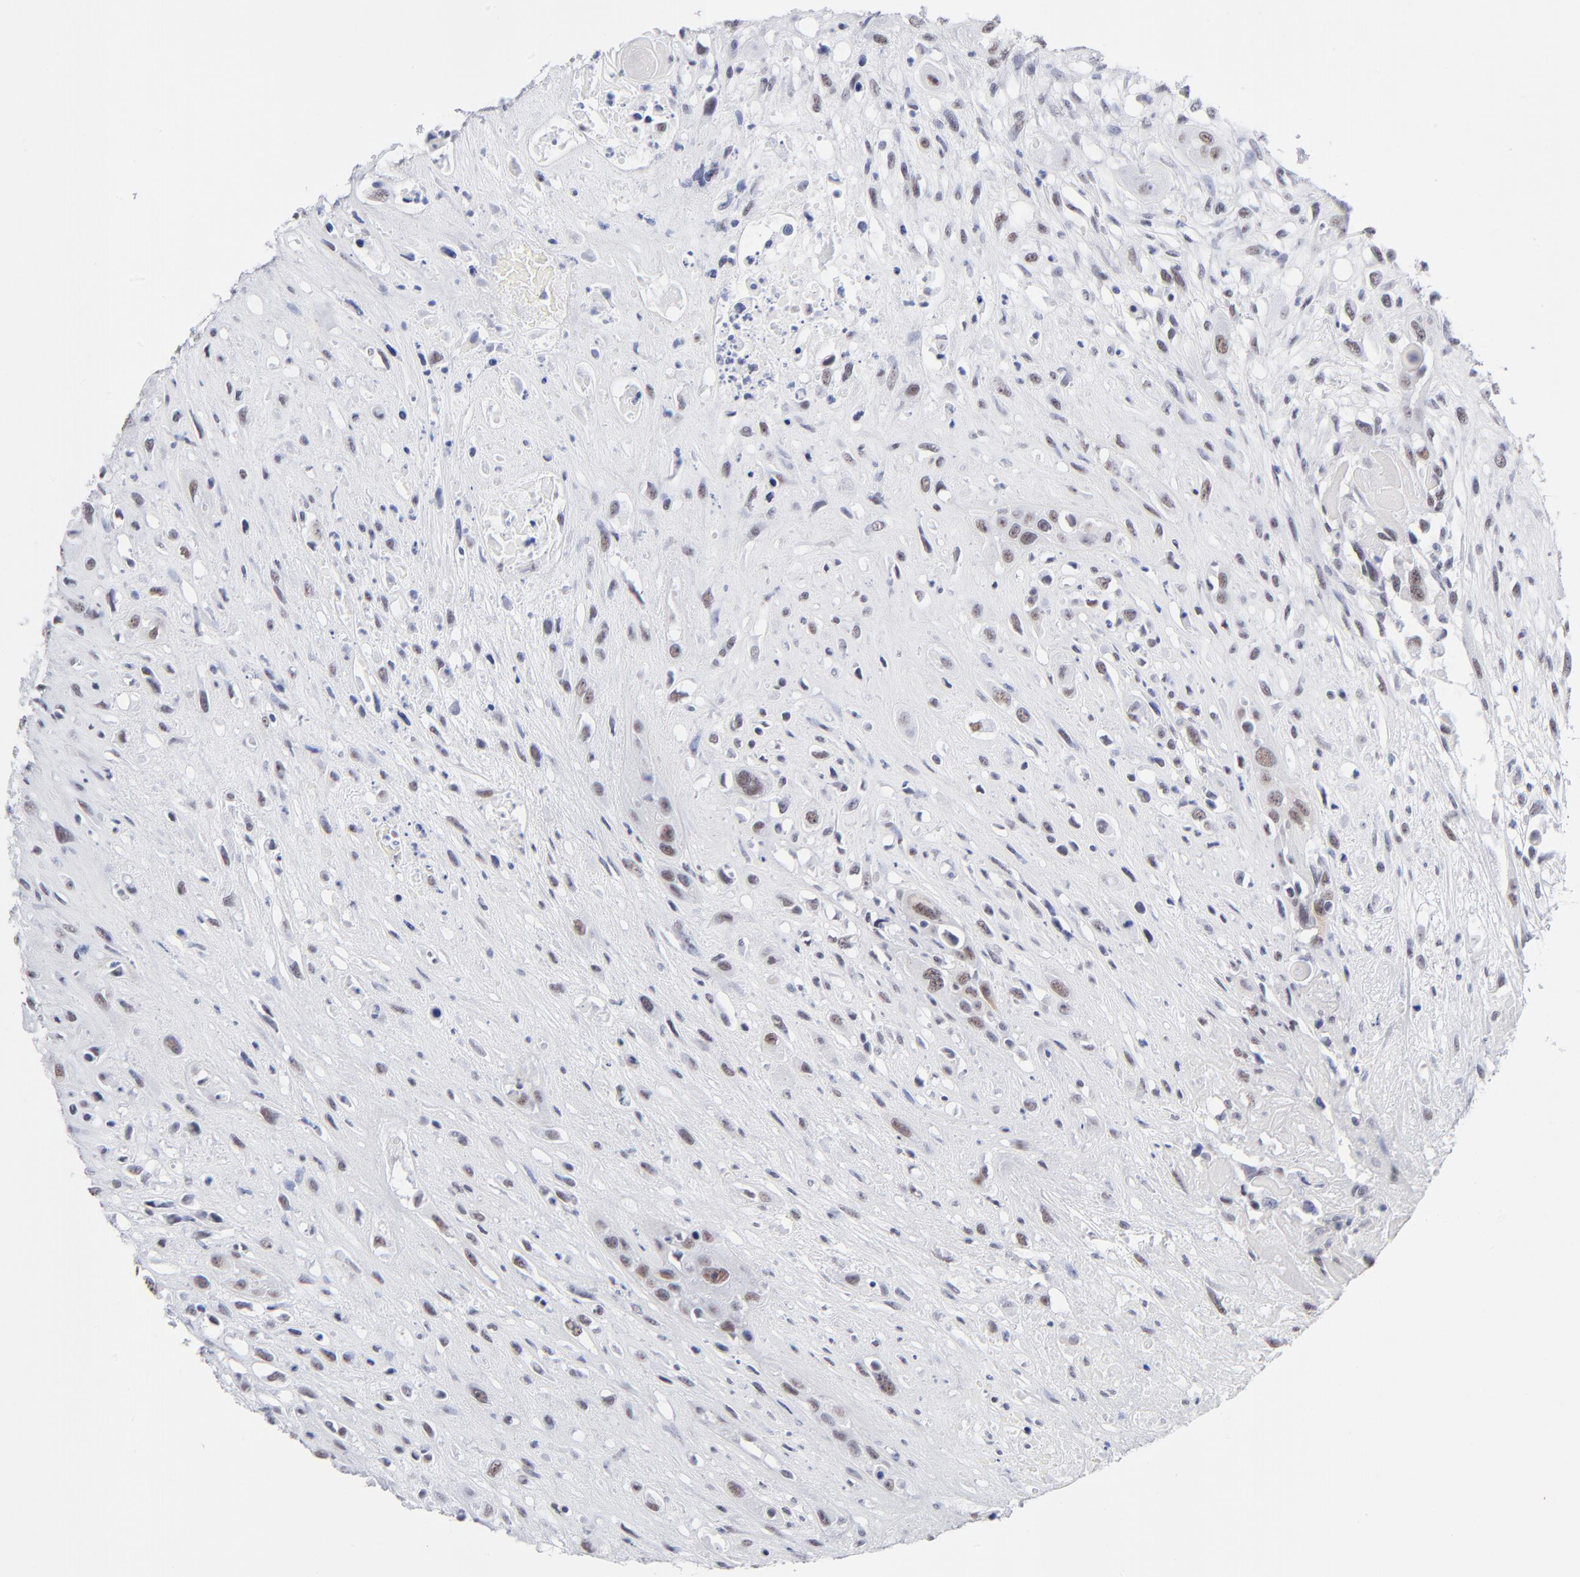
{"staining": {"intensity": "moderate", "quantity": "25%-75%", "location": "nuclear"}, "tissue": "head and neck cancer", "cell_type": "Tumor cells", "image_type": "cancer", "snomed": [{"axis": "morphology", "description": "Necrosis, NOS"}, {"axis": "morphology", "description": "Neoplasm, malignant, NOS"}, {"axis": "topography", "description": "Salivary gland"}, {"axis": "topography", "description": "Head-Neck"}], "caption": "There is medium levels of moderate nuclear positivity in tumor cells of head and neck neoplasm (malignant), as demonstrated by immunohistochemical staining (brown color).", "gene": "SNRPB", "patient": {"sex": "male", "age": 43}}